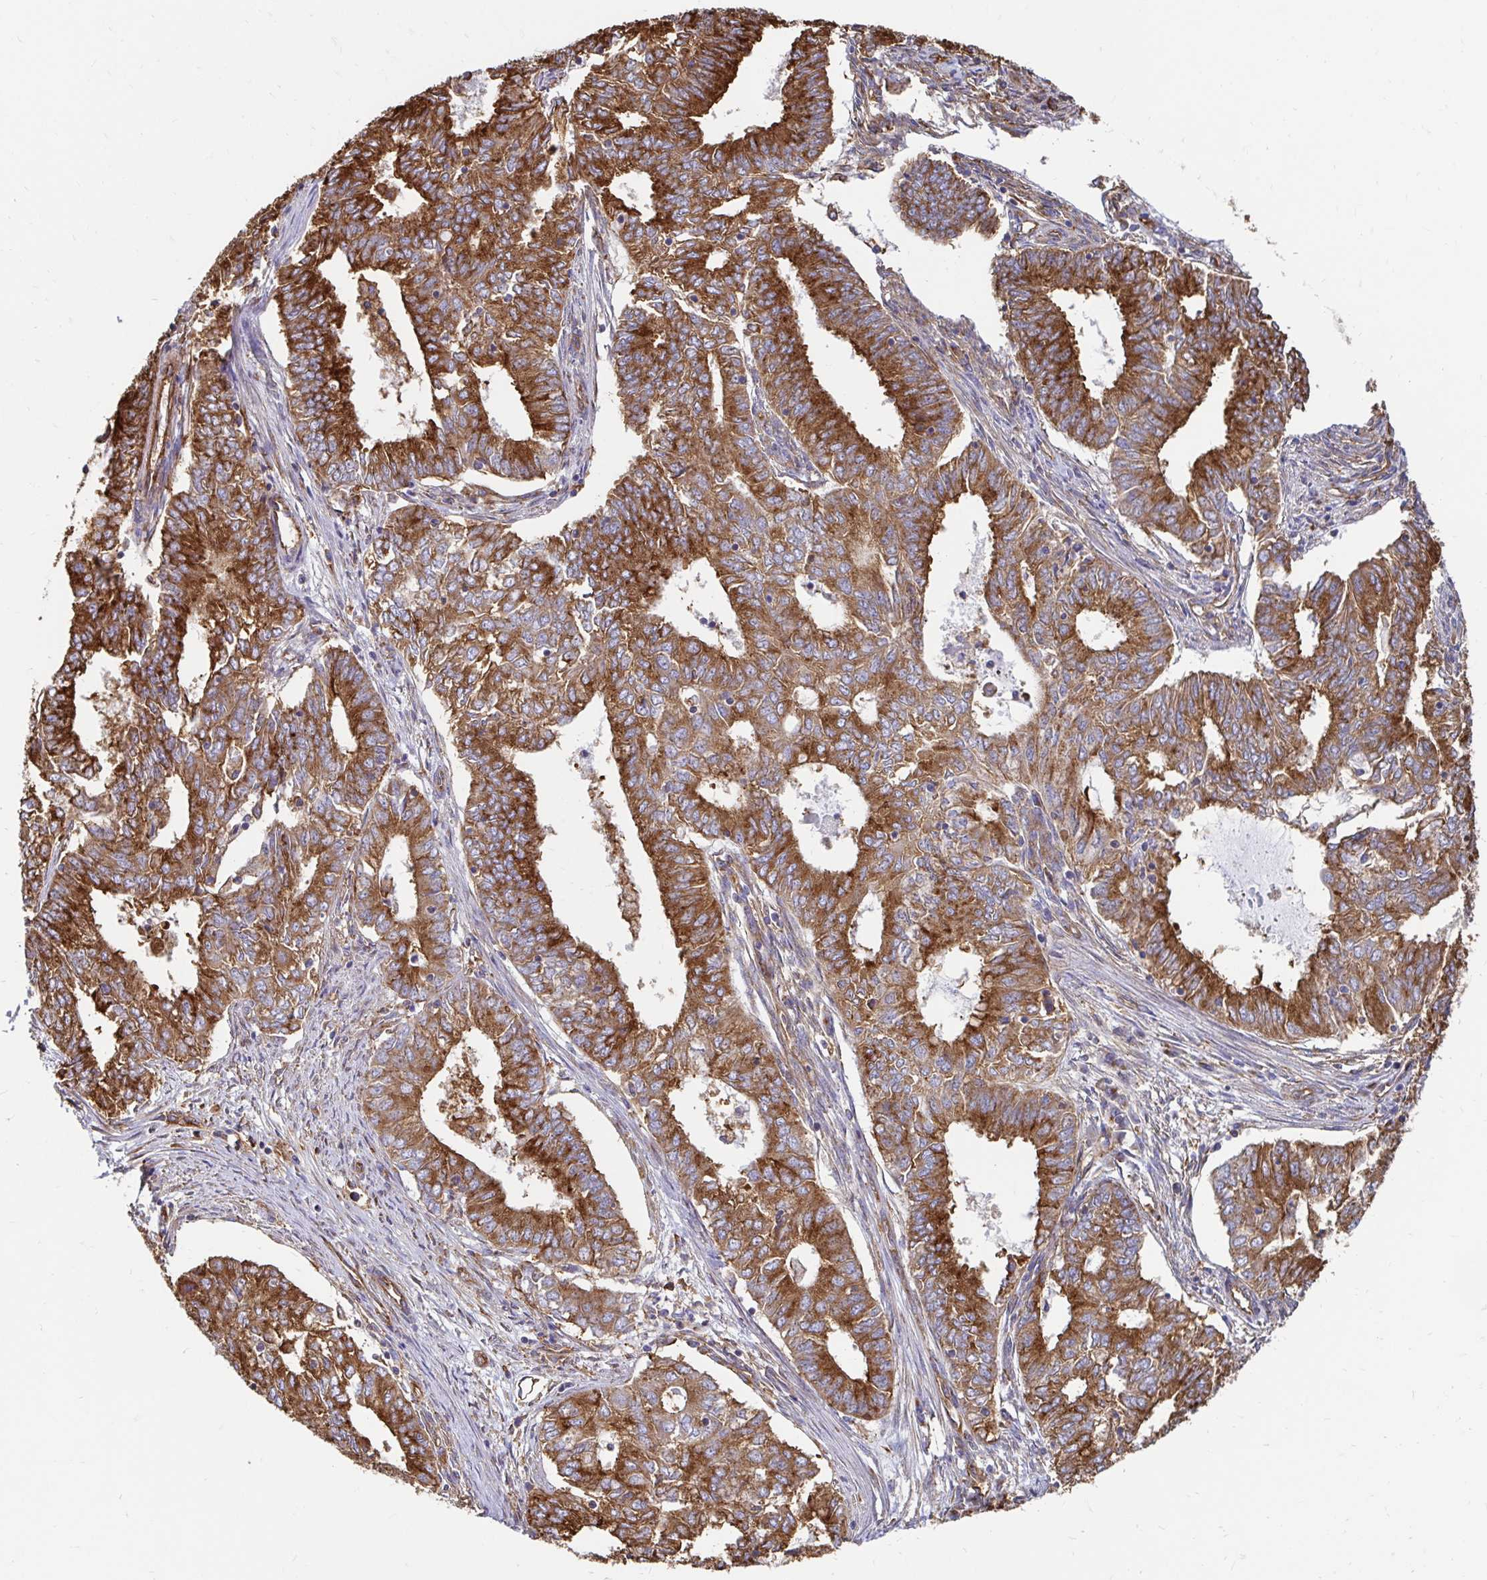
{"staining": {"intensity": "strong", "quantity": ">75%", "location": "cytoplasmic/membranous"}, "tissue": "endometrial cancer", "cell_type": "Tumor cells", "image_type": "cancer", "snomed": [{"axis": "morphology", "description": "Adenocarcinoma, NOS"}, {"axis": "topography", "description": "Endometrium"}], "caption": "DAB immunohistochemical staining of endometrial cancer displays strong cytoplasmic/membranous protein expression in about >75% of tumor cells. The protein is shown in brown color, while the nuclei are stained blue.", "gene": "CLTC", "patient": {"sex": "female", "age": 62}}